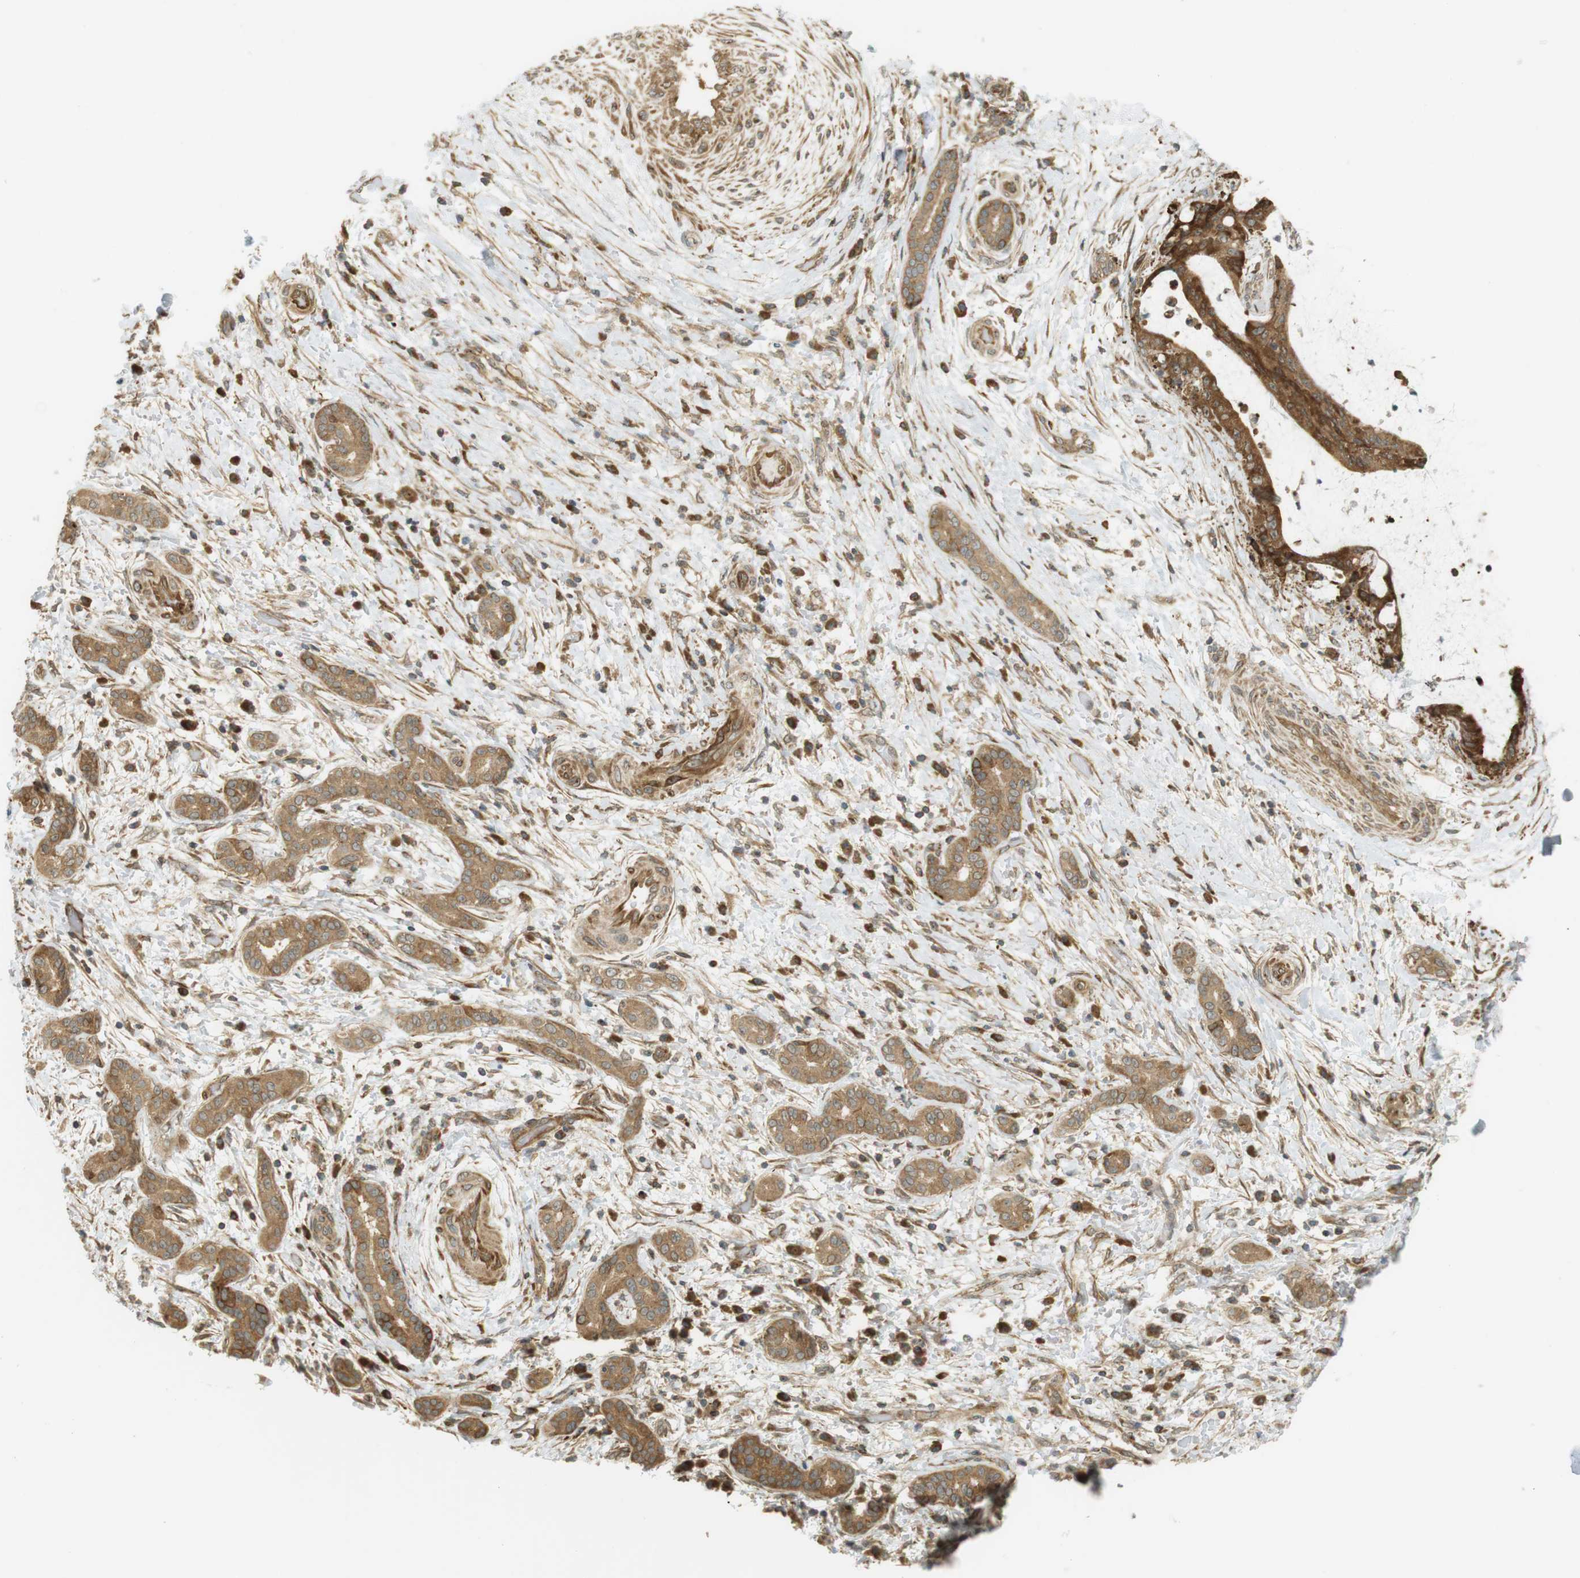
{"staining": {"intensity": "strong", "quantity": ">75%", "location": "cytoplasmic/membranous,nuclear"}, "tissue": "liver cancer", "cell_type": "Tumor cells", "image_type": "cancer", "snomed": [{"axis": "morphology", "description": "Cholangiocarcinoma"}, {"axis": "topography", "description": "Liver"}], "caption": "A micrograph of human liver cancer stained for a protein displays strong cytoplasmic/membranous and nuclear brown staining in tumor cells.", "gene": "PA2G4", "patient": {"sex": "female", "age": 73}}